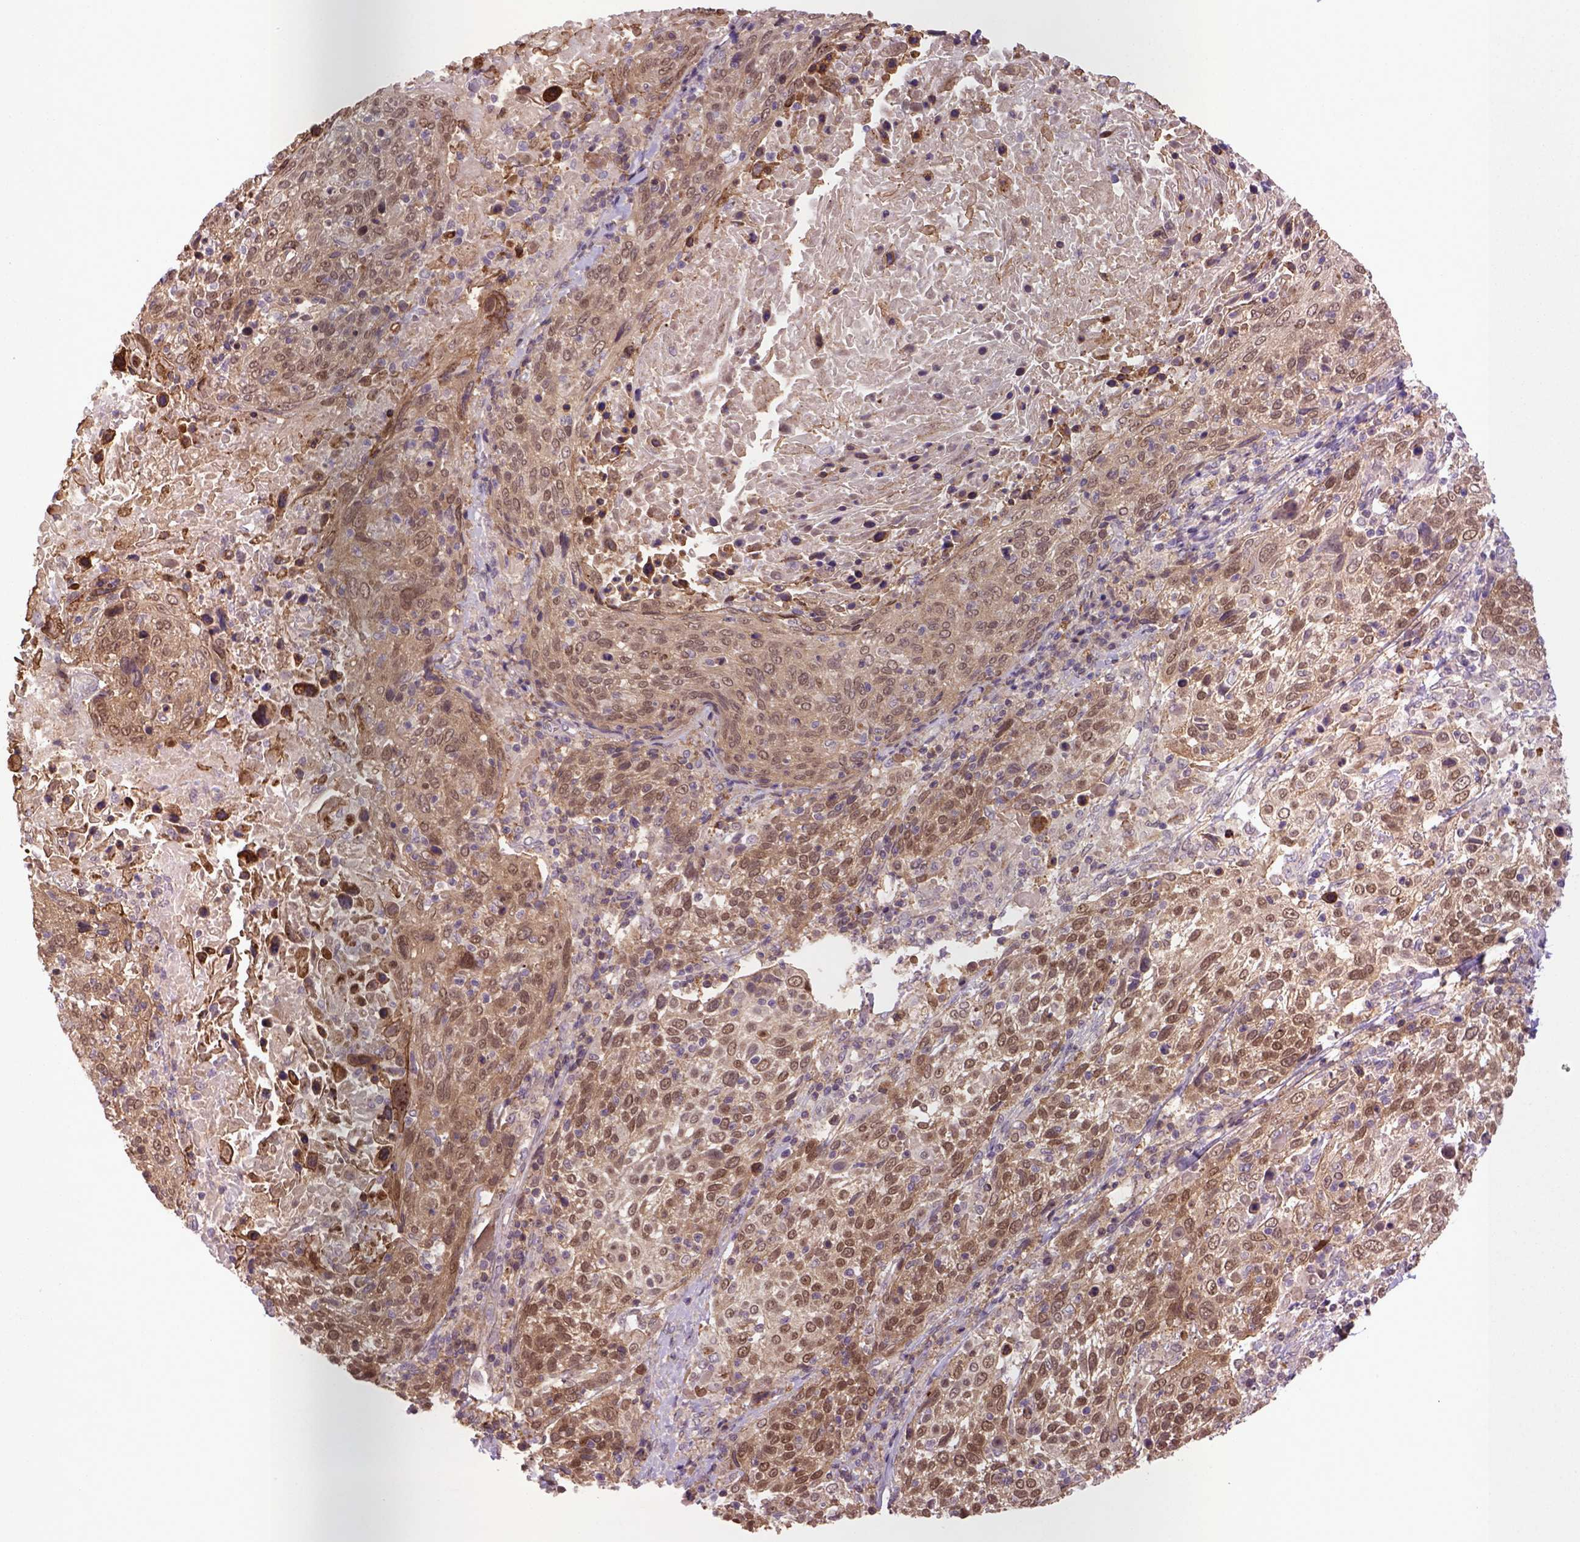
{"staining": {"intensity": "moderate", "quantity": ">75%", "location": "cytoplasmic/membranous,nuclear"}, "tissue": "cervical cancer", "cell_type": "Tumor cells", "image_type": "cancer", "snomed": [{"axis": "morphology", "description": "Squamous cell carcinoma, NOS"}, {"axis": "topography", "description": "Cervix"}], "caption": "Protein expression analysis of human squamous cell carcinoma (cervical) reveals moderate cytoplasmic/membranous and nuclear positivity in about >75% of tumor cells.", "gene": "HSPBP1", "patient": {"sex": "female", "age": 61}}